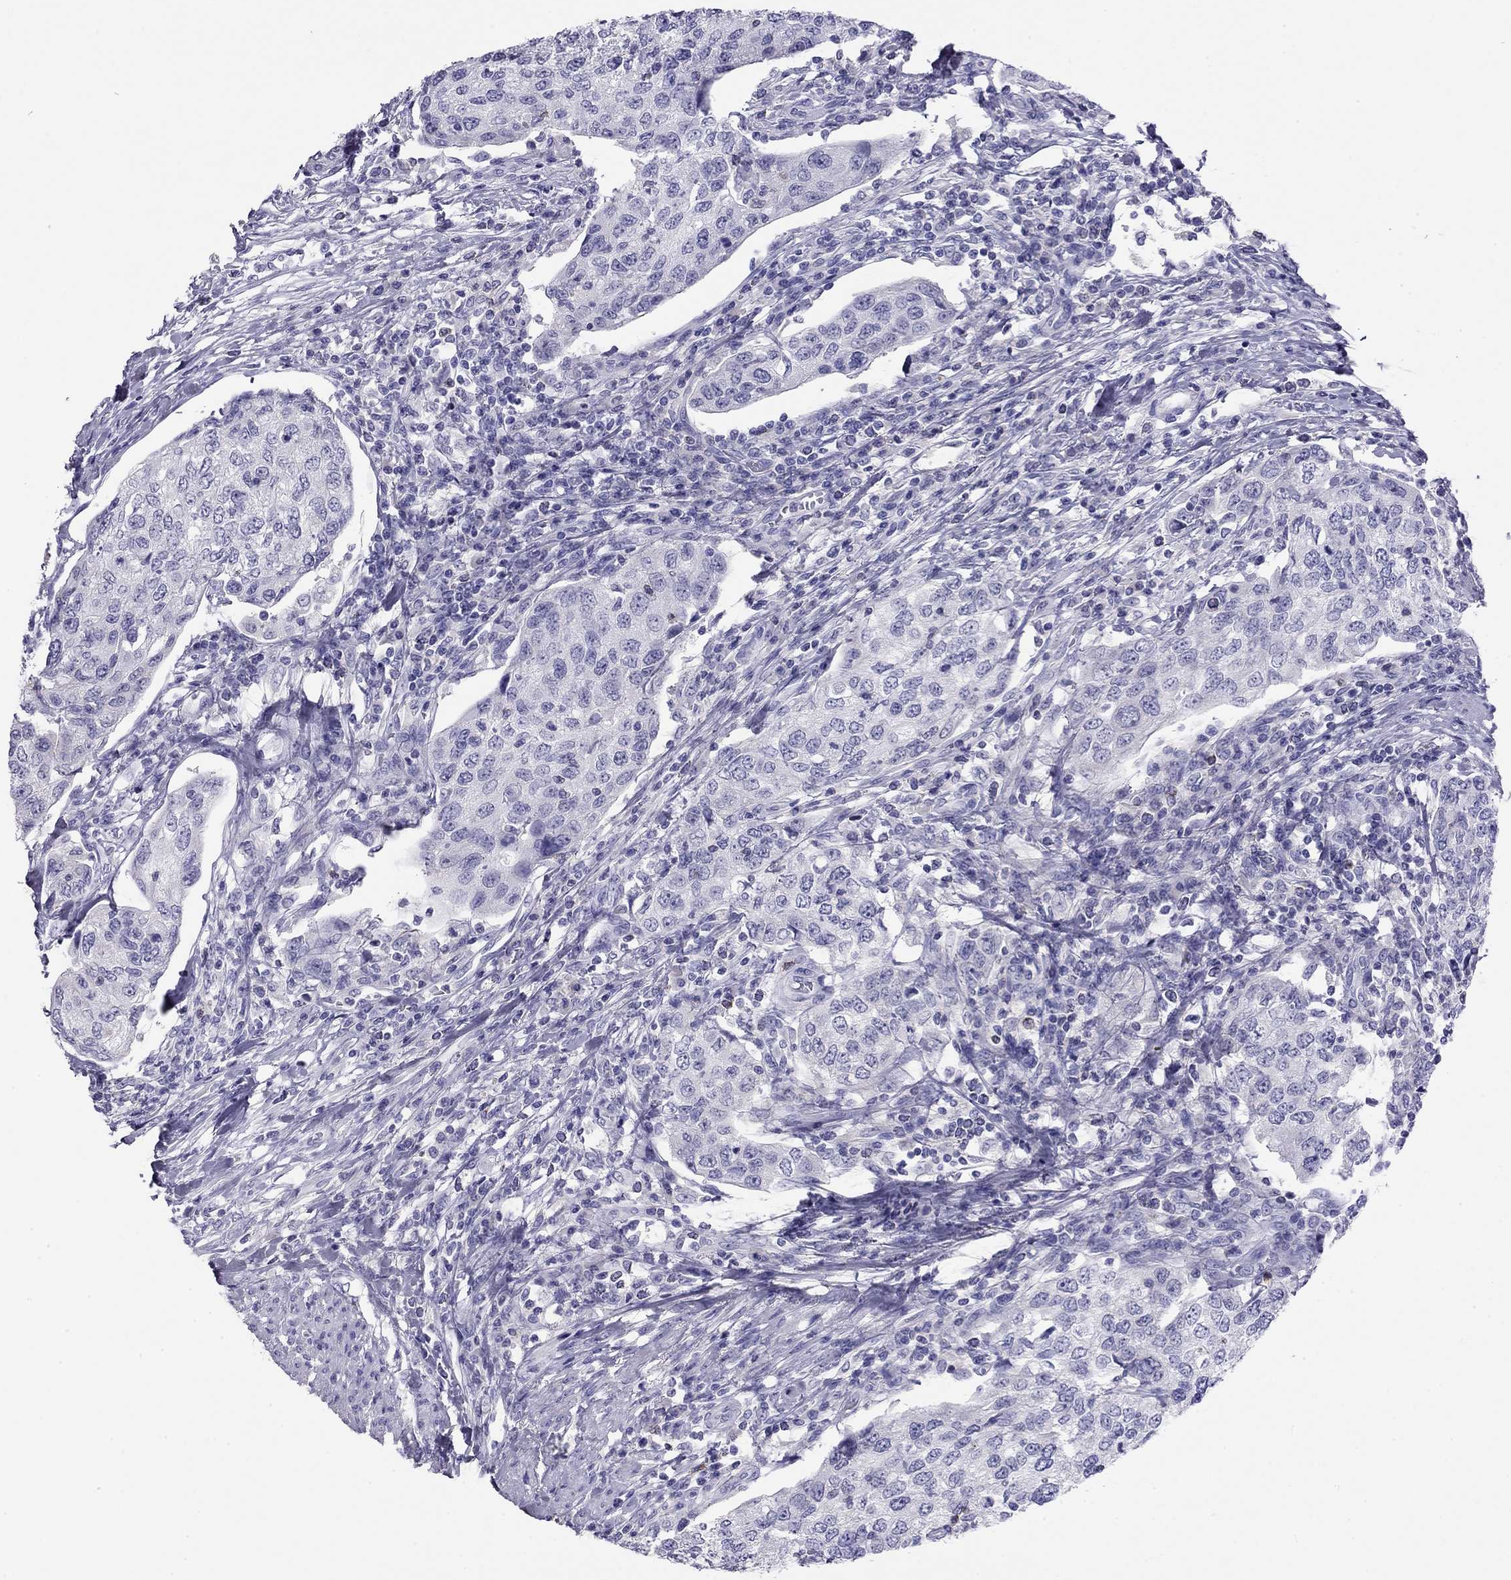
{"staining": {"intensity": "negative", "quantity": "none", "location": "none"}, "tissue": "urothelial cancer", "cell_type": "Tumor cells", "image_type": "cancer", "snomed": [{"axis": "morphology", "description": "Urothelial carcinoma, High grade"}, {"axis": "topography", "description": "Urinary bladder"}], "caption": "There is no significant staining in tumor cells of high-grade urothelial carcinoma.", "gene": "ODF4", "patient": {"sex": "female", "age": 78}}